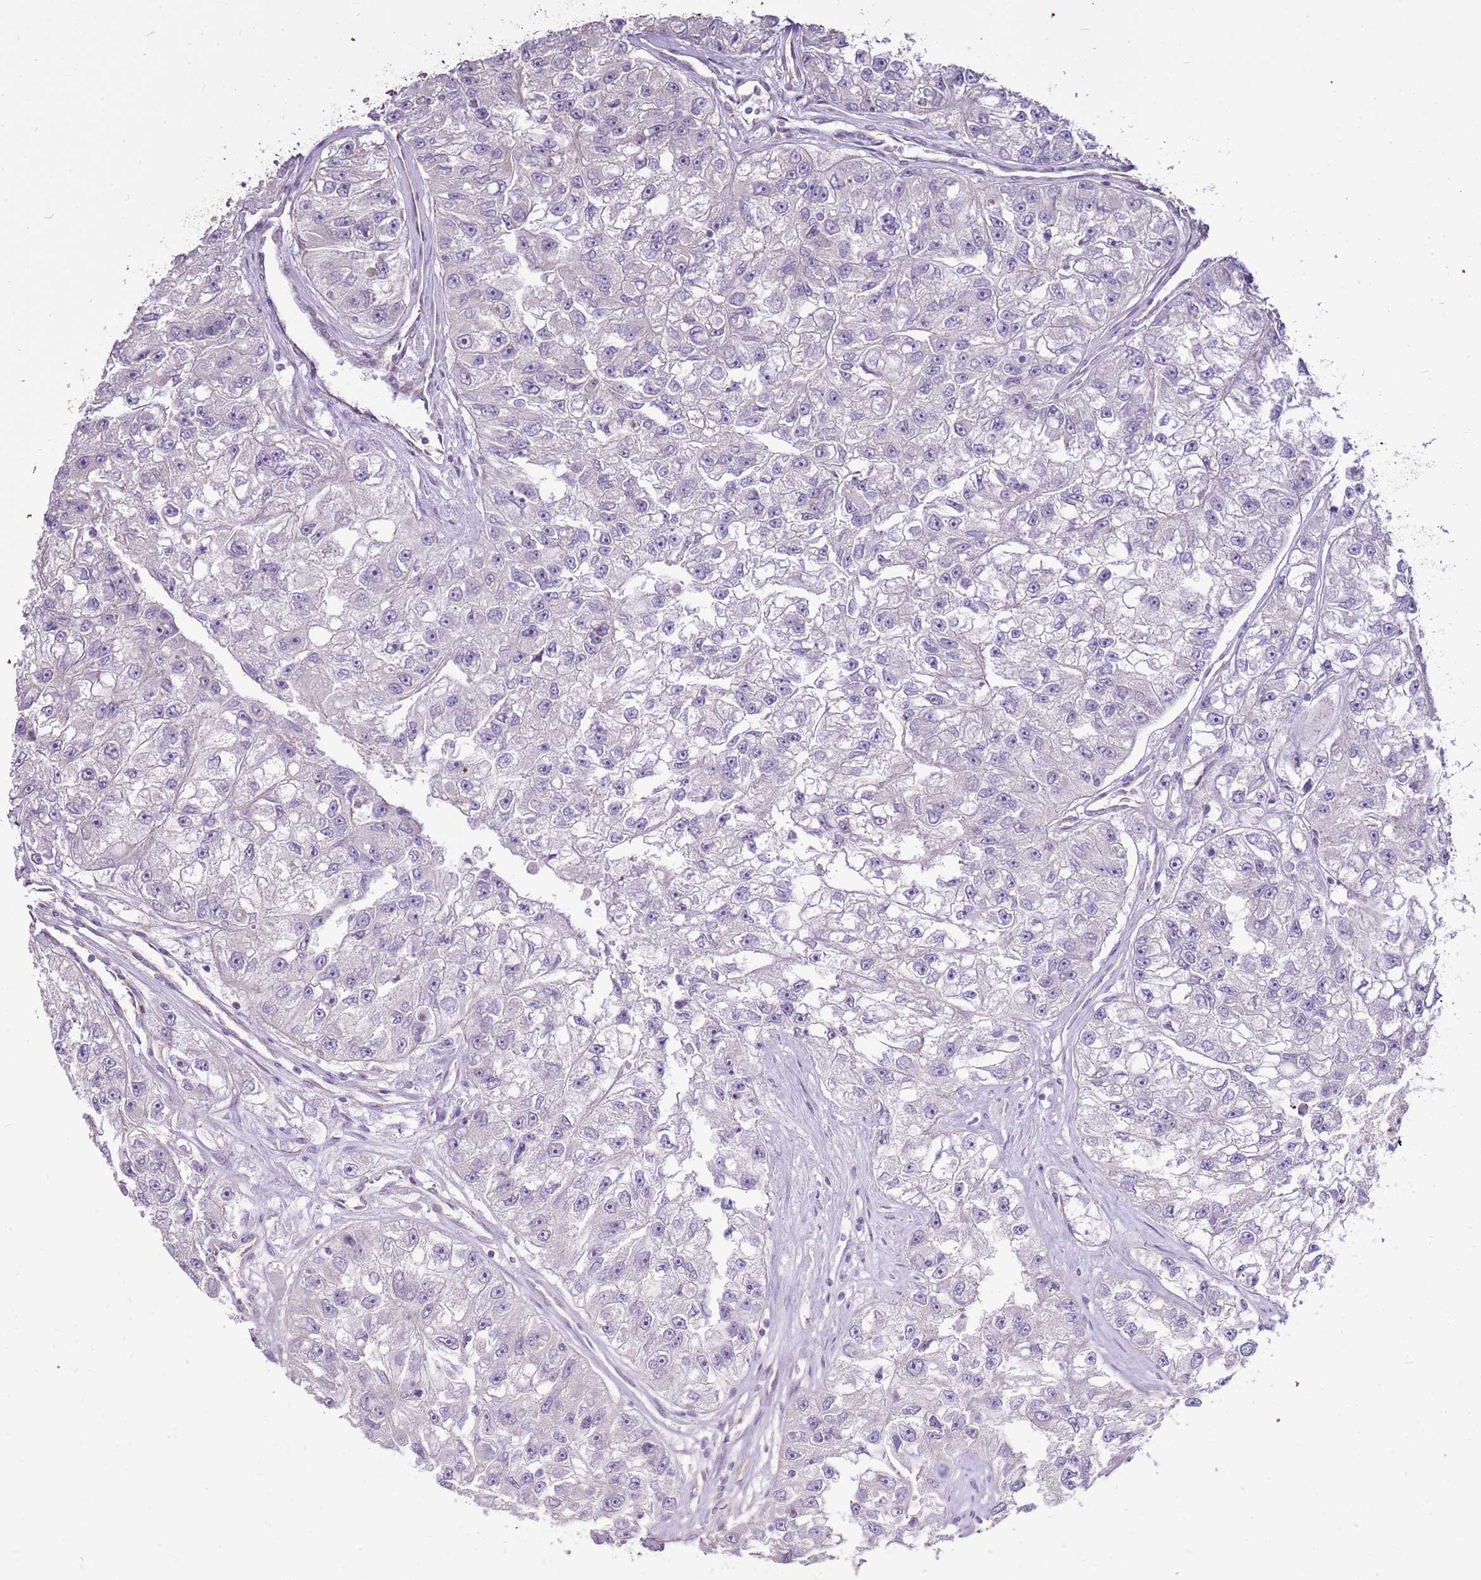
{"staining": {"intensity": "negative", "quantity": "none", "location": "none"}, "tissue": "renal cancer", "cell_type": "Tumor cells", "image_type": "cancer", "snomed": [{"axis": "morphology", "description": "Adenocarcinoma, NOS"}, {"axis": "topography", "description": "Kidney"}], "caption": "A micrograph of human renal cancer is negative for staining in tumor cells.", "gene": "UGGT2", "patient": {"sex": "male", "age": 63}}